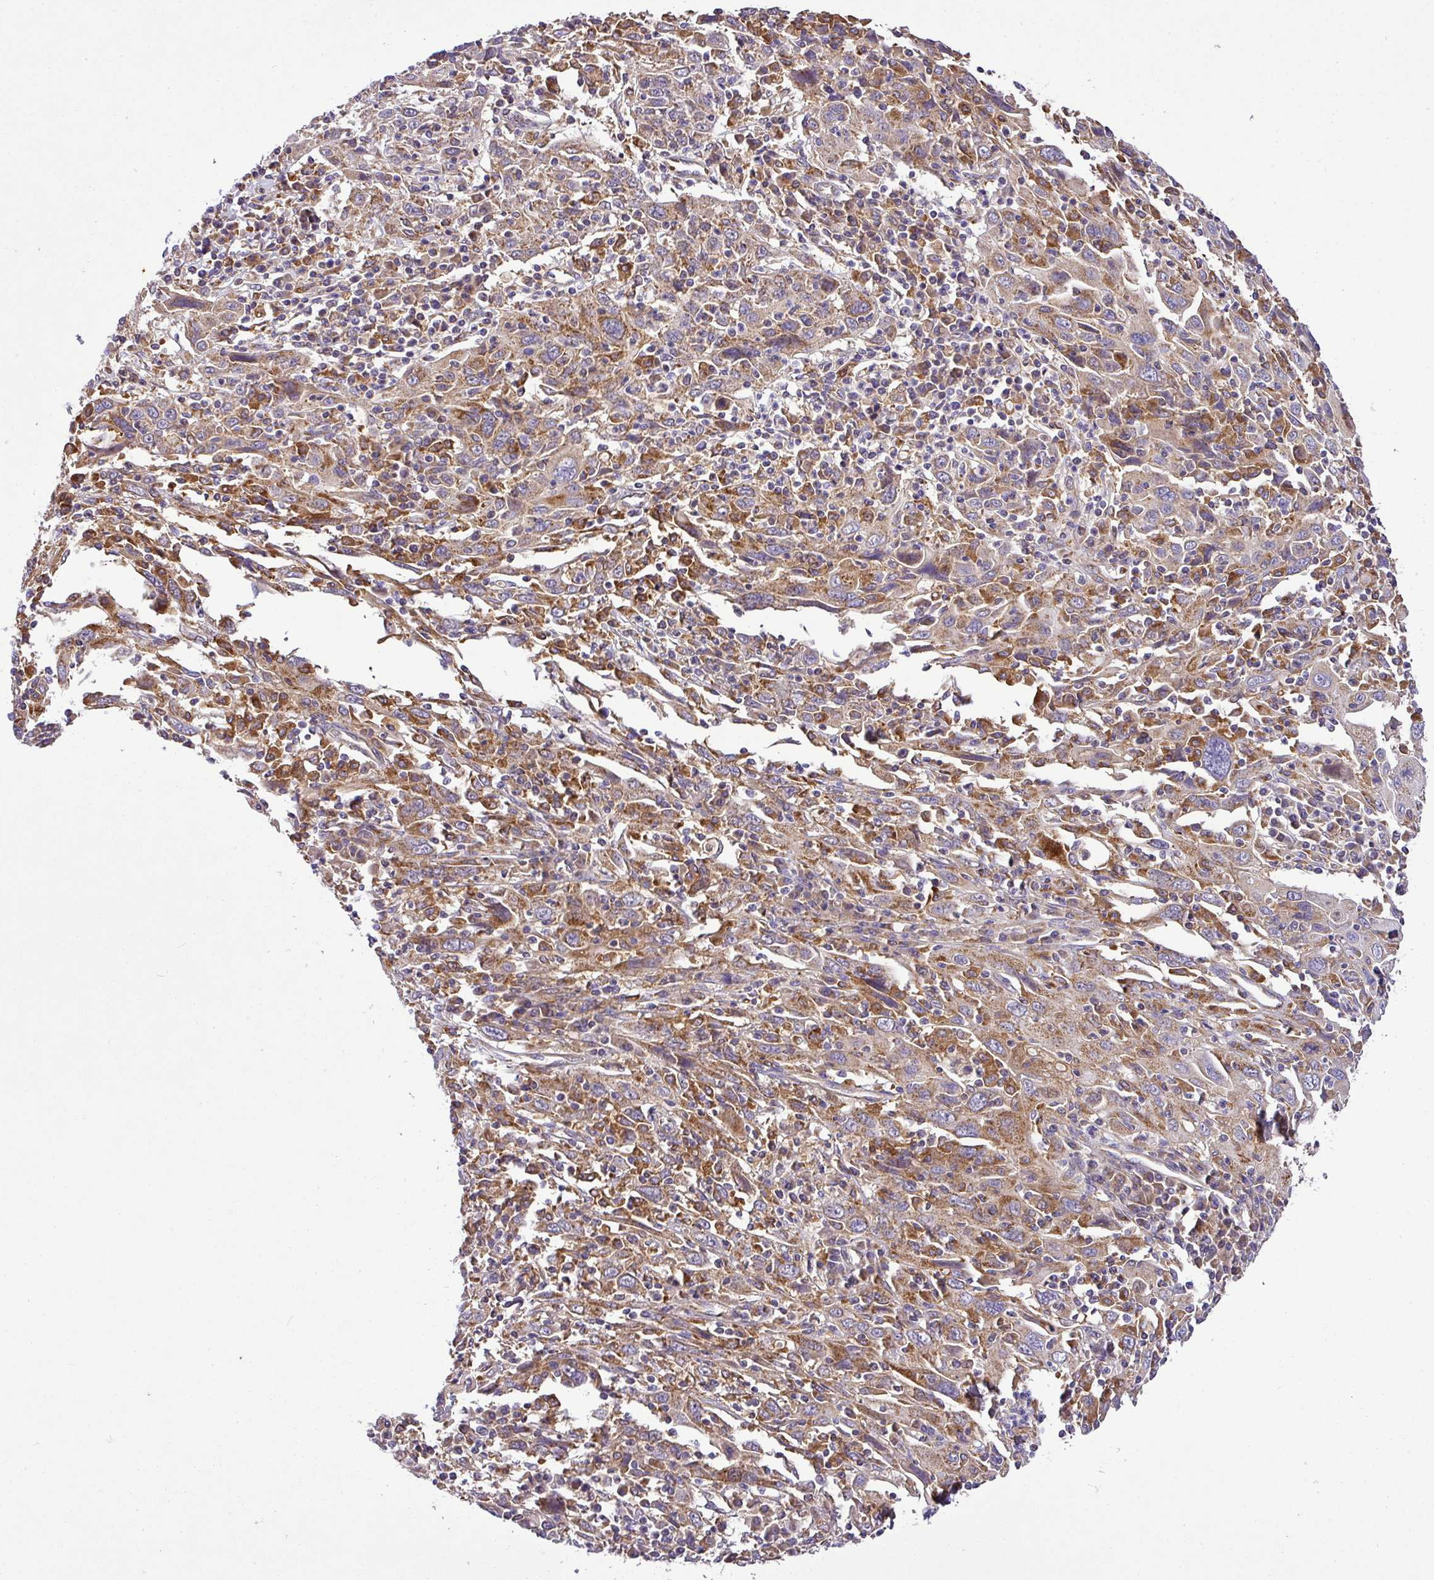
{"staining": {"intensity": "moderate", "quantity": ">75%", "location": "cytoplasmic/membranous"}, "tissue": "cervical cancer", "cell_type": "Tumor cells", "image_type": "cancer", "snomed": [{"axis": "morphology", "description": "Squamous cell carcinoma, NOS"}, {"axis": "topography", "description": "Cervix"}], "caption": "About >75% of tumor cells in squamous cell carcinoma (cervical) exhibit moderate cytoplasmic/membranous protein positivity as visualized by brown immunohistochemical staining.", "gene": "ZNF513", "patient": {"sex": "female", "age": 46}}